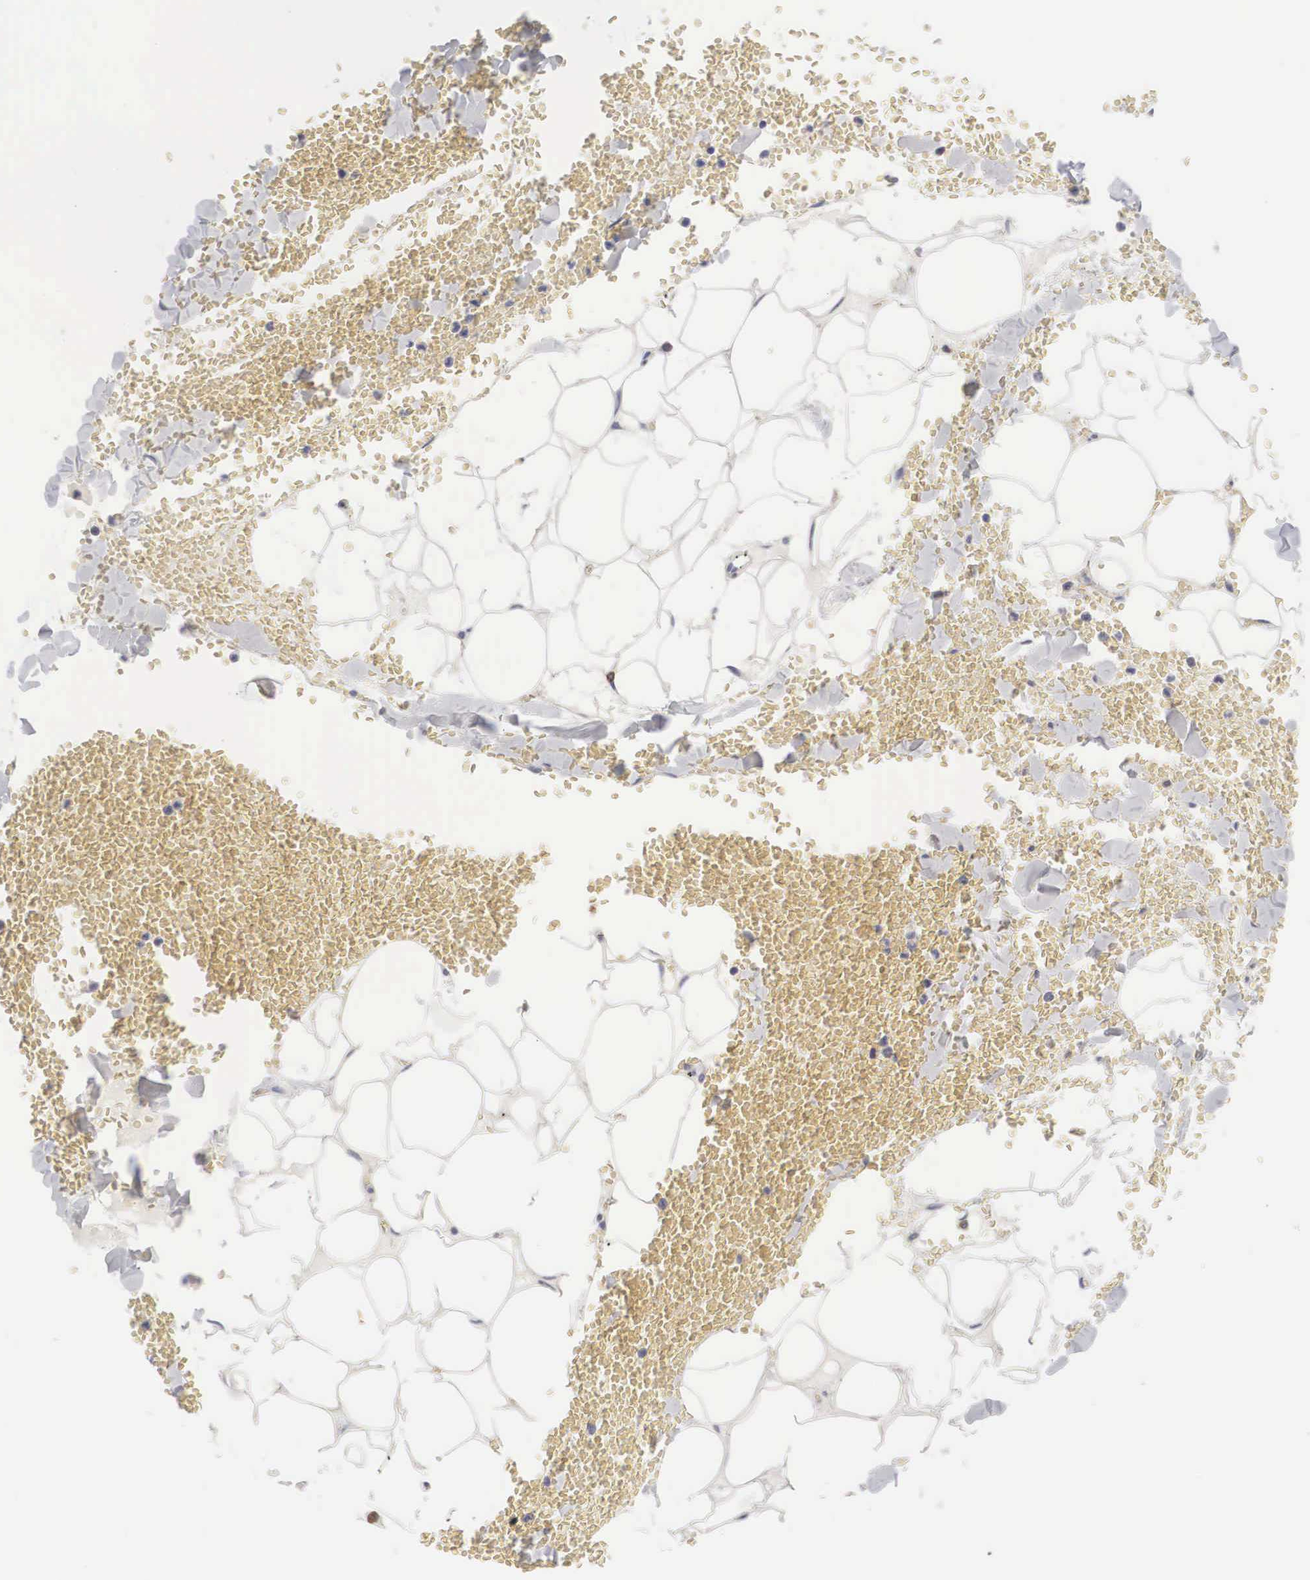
{"staining": {"intensity": "weak", "quantity": "<25%", "location": "cytoplasmic/membranous"}, "tissue": "adipose tissue", "cell_type": "Adipocytes", "image_type": "normal", "snomed": [{"axis": "morphology", "description": "Normal tissue, NOS"}, {"axis": "morphology", "description": "Inflammation, NOS"}, {"axis": "topography", "description": "Lymph node"}, {"axis": "topography", "description": "Peripheral nerve tissue"}], "caption": "Immunohistochemistry (IHC) image of normal human adipose tissue stained for a protein (brown), which displays no positivity in adipocytes.", "gene": "HMOX1", "patient": {"sex": "male", "age": 52}}